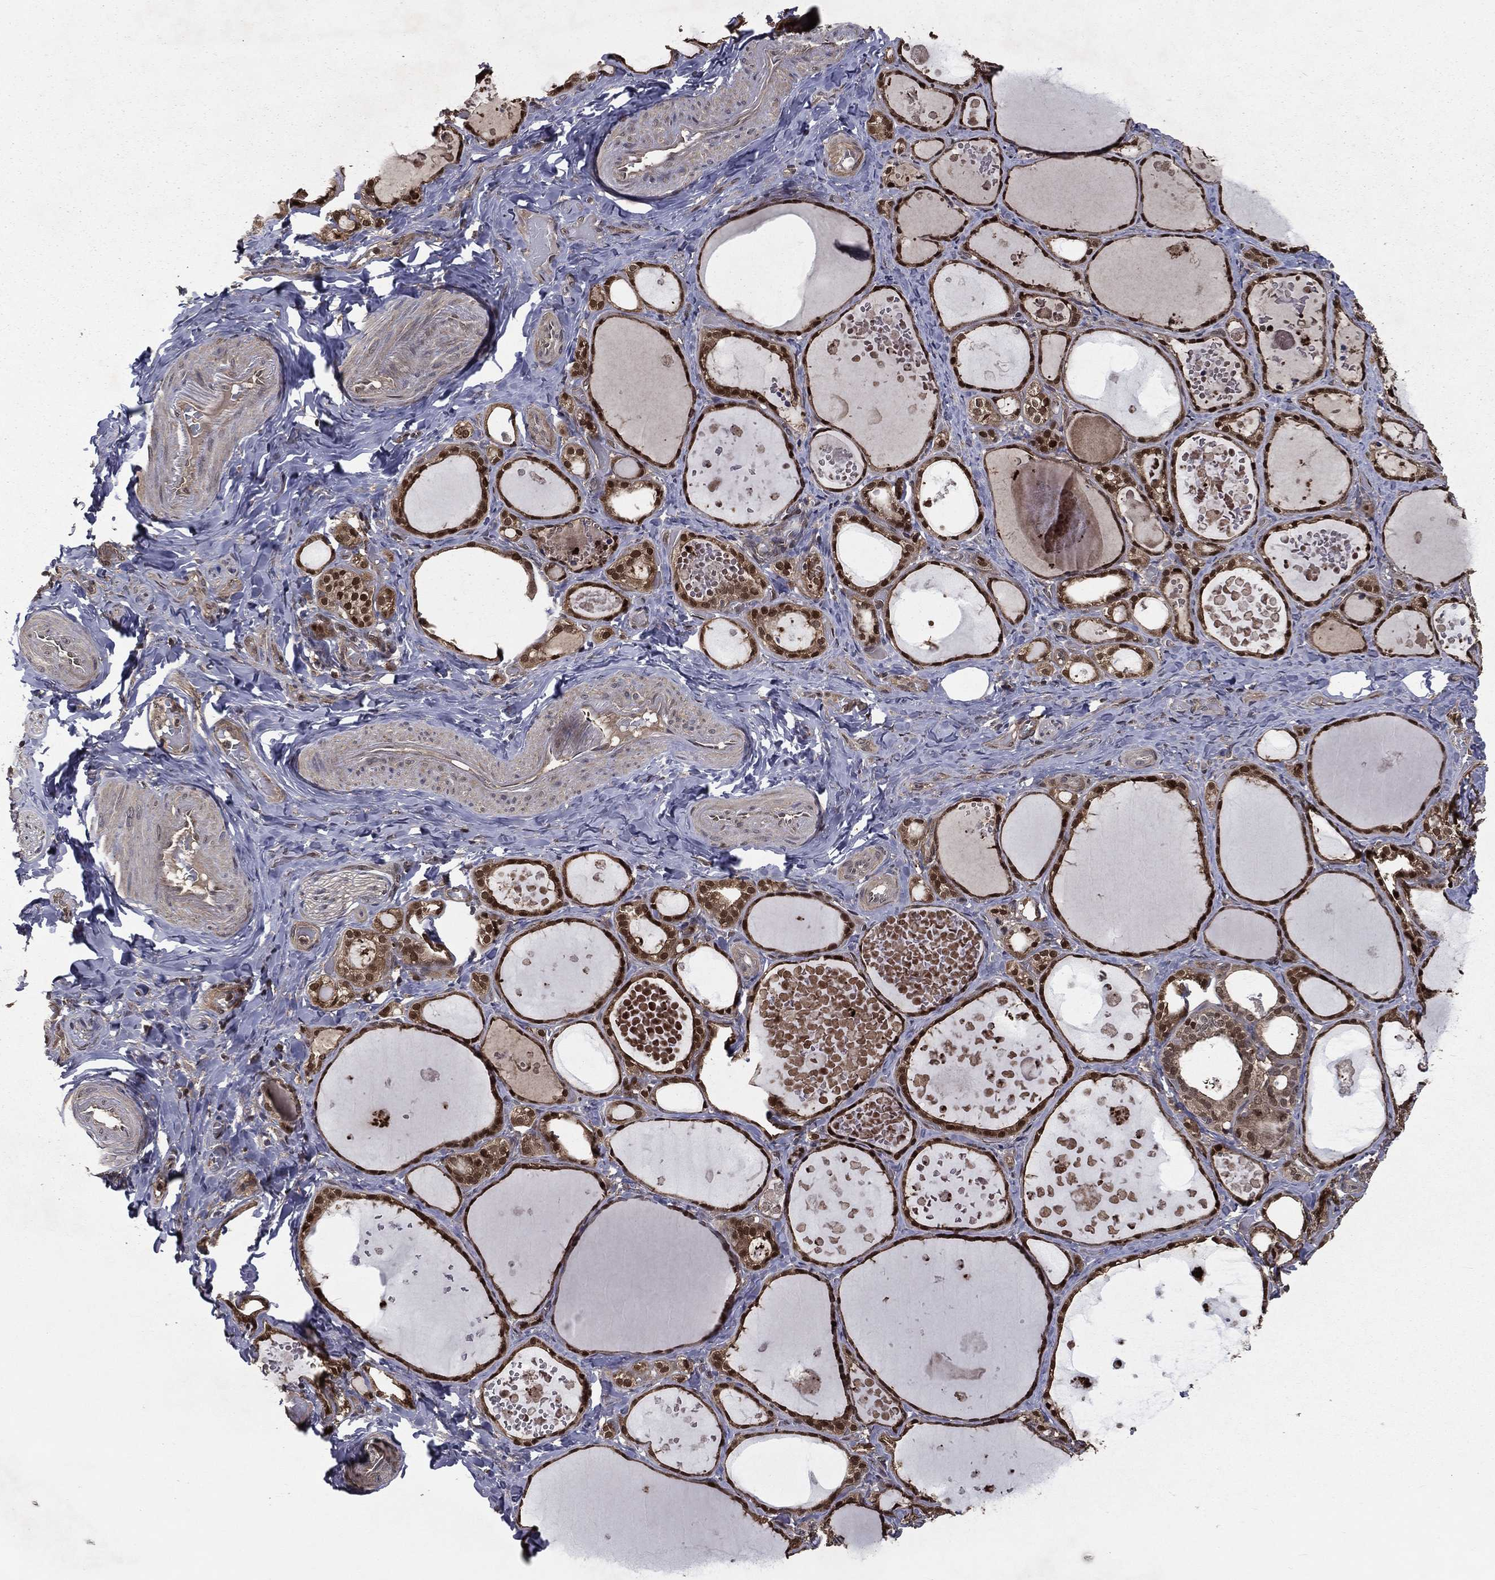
{"staining": {"intensity": "strong", "quantity": "25%-75%", "location": "cytoplasmic/membranous,nuclear"}, "tissue": "thyroid gland", "cell_type": "Glandular cells", "image_type": "normal", "snomed": [{"axis": "morphology", "description": "Normal tissue, NOS"}, {"axis": "topography", "description": "Thyroid gland"}], "caption": "This photomicrograph displays normal thyroid gland stained with immunohistochemistry (IHC) to label a protein in brown. The cytoplasmic/membranous,nuclear of glandular cells show strong positivity for the protein. Nuclei are counter-stained blue.", "gene": "FGD1", "patient": {"sex": "female", "age": 56}}